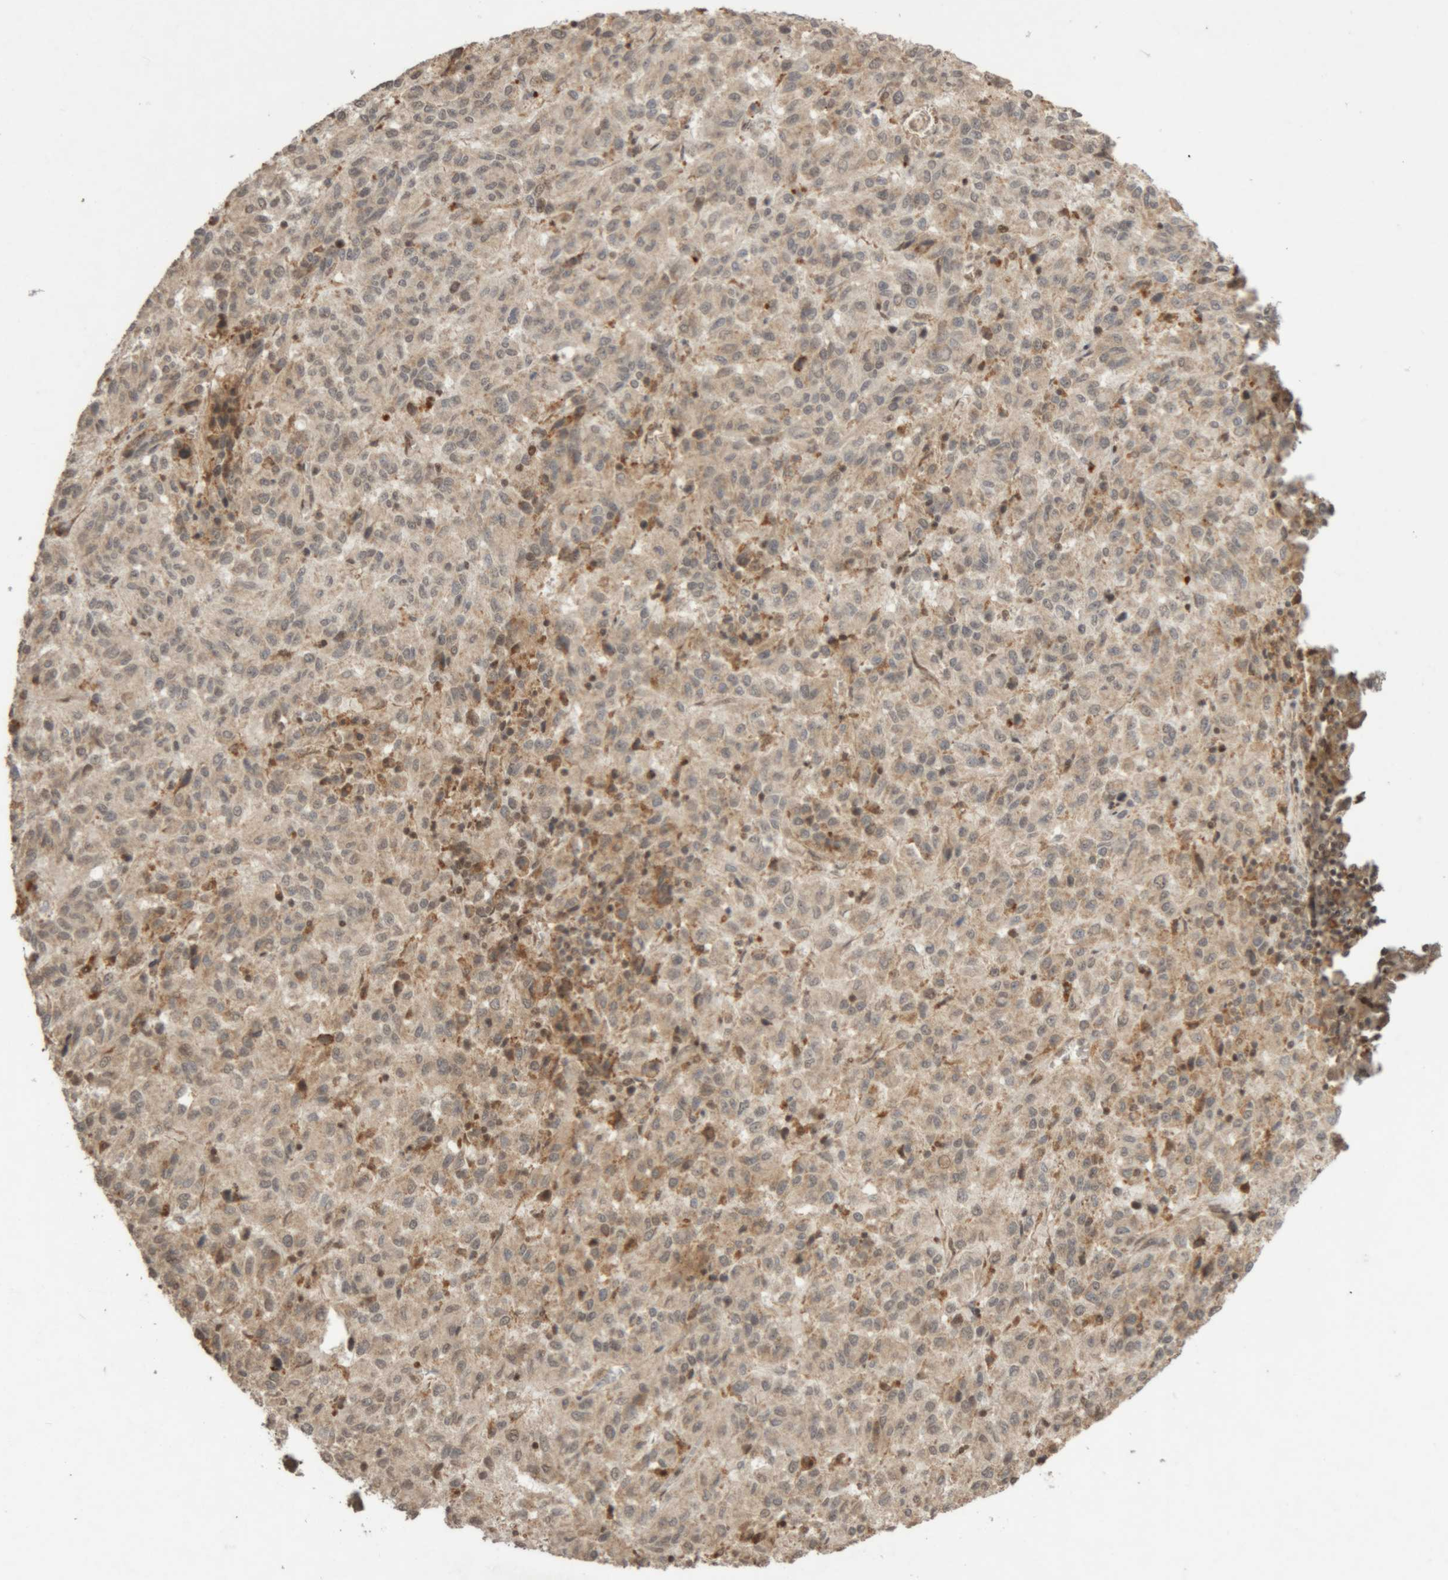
{"staining": {"intensity": "weak", "quantity": "25%-75%", "location": "cytoplasmic/membranous,nuclear"}, "tissue": "melanoma", "cell_type": "Tumor cells", "image_type": "cancer", "snomed": [{"axis": "morphology", "description": "Malignant melanoma, Metastatic site"}, {"axis": "topography", "description": "Lung"}], "caption": "Human malignant melanoma (metastatic site) stained with a protein marker demonstrates weak staining in tumor cells.", "gene": "KEAP1", "patient": {"sex": "male", "age": 64}}